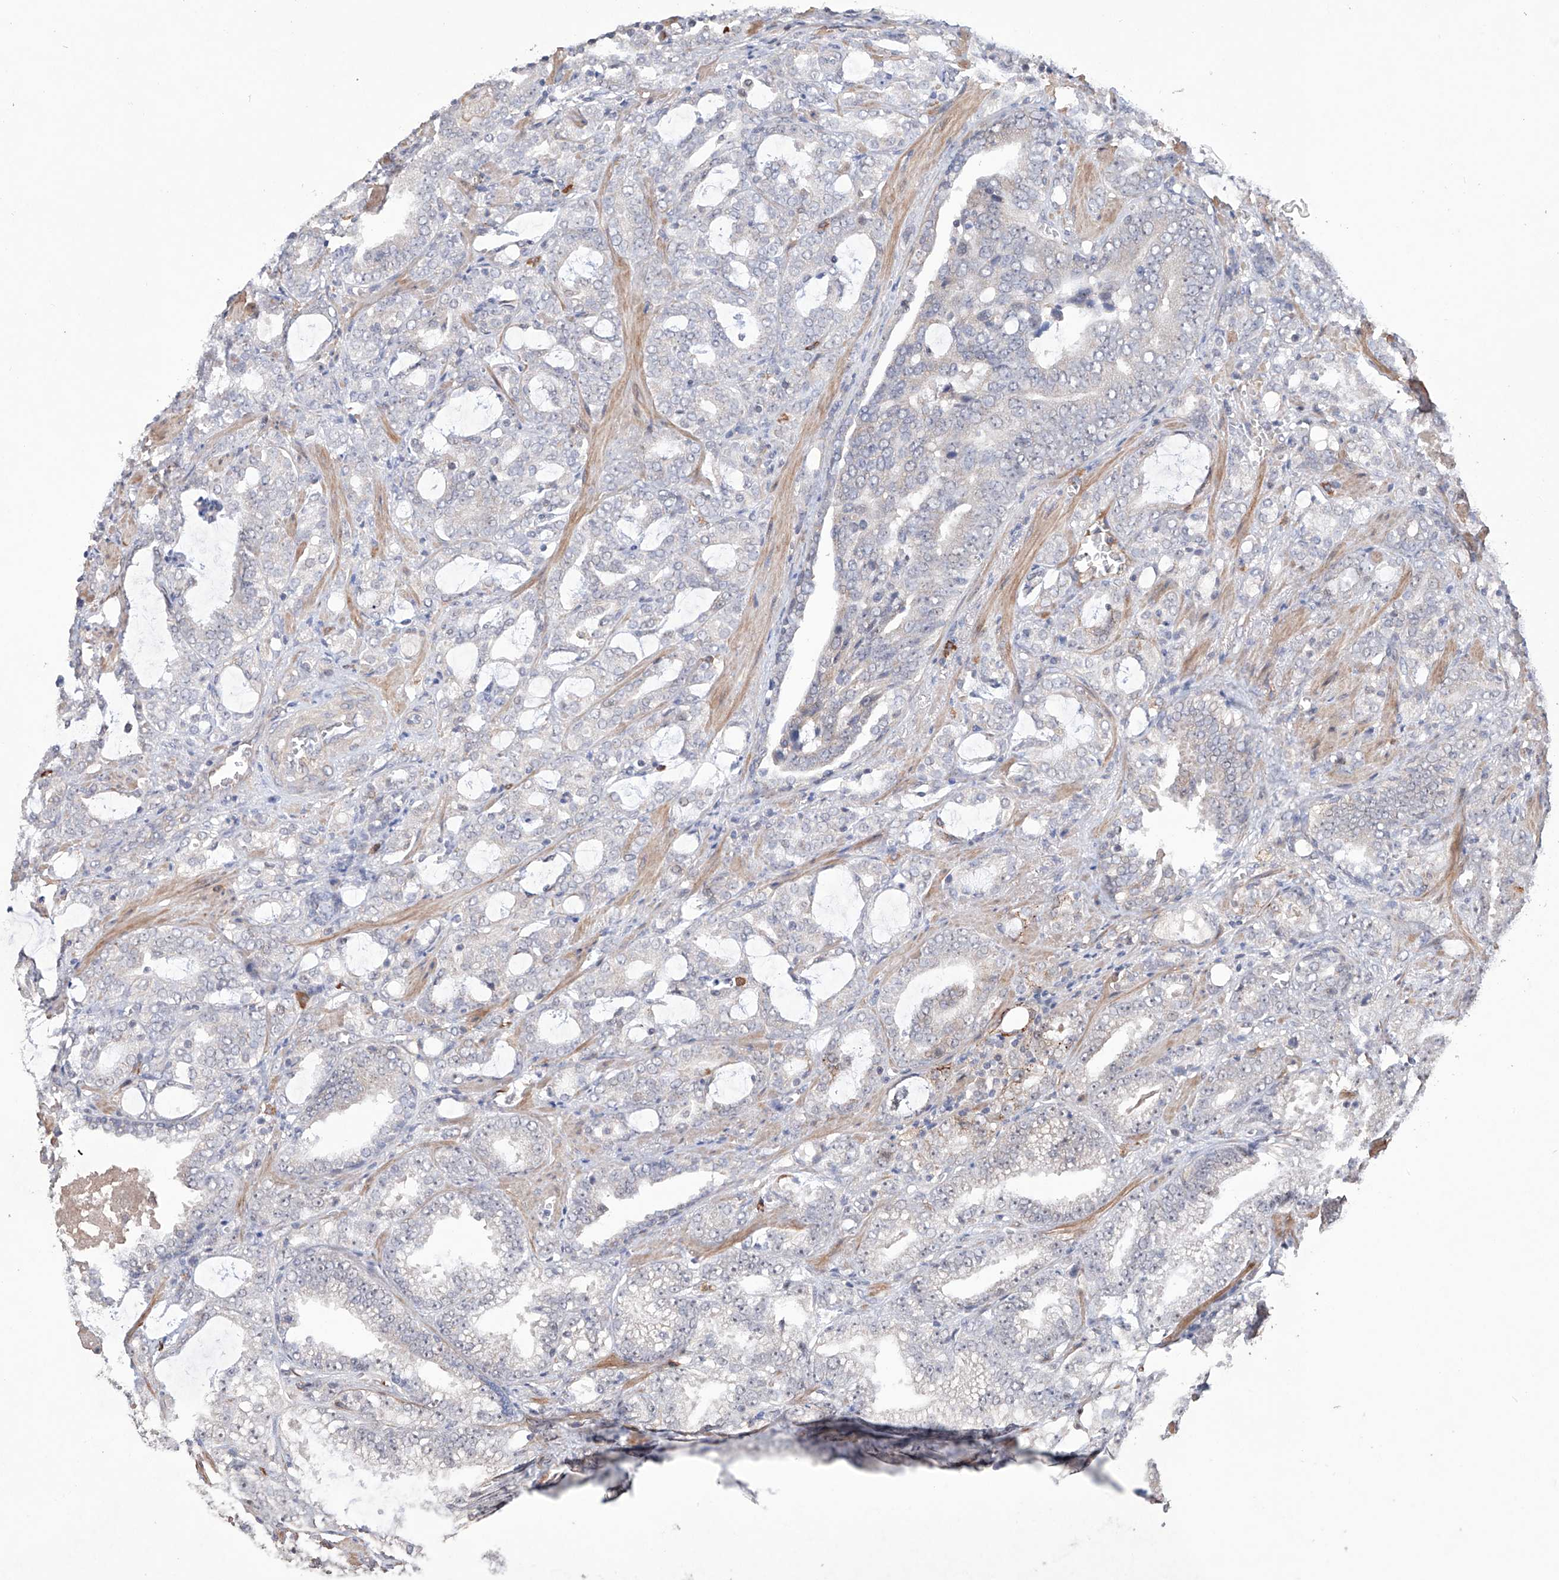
{"staining": {"intensity": "weak", "quantity": "<25%", "location": "cytoplasmic/membranous"}, "tissue": "prostate cancer", "cell_type": "Tumor cells", "image_type": "cancer", "snomed": [{"axis": "morphology", "description": "Adenocarcinoma, High grade"}, {"axis": "topography", "description": "Prostate and seminal vesicle, NOS"}], "caption": "The image reveals no staining of tumor cells in adenocarcinoma (high-grade) (prostate).", "gene": "AFG1L", "patient": {"sex": "male", "age": 67}}